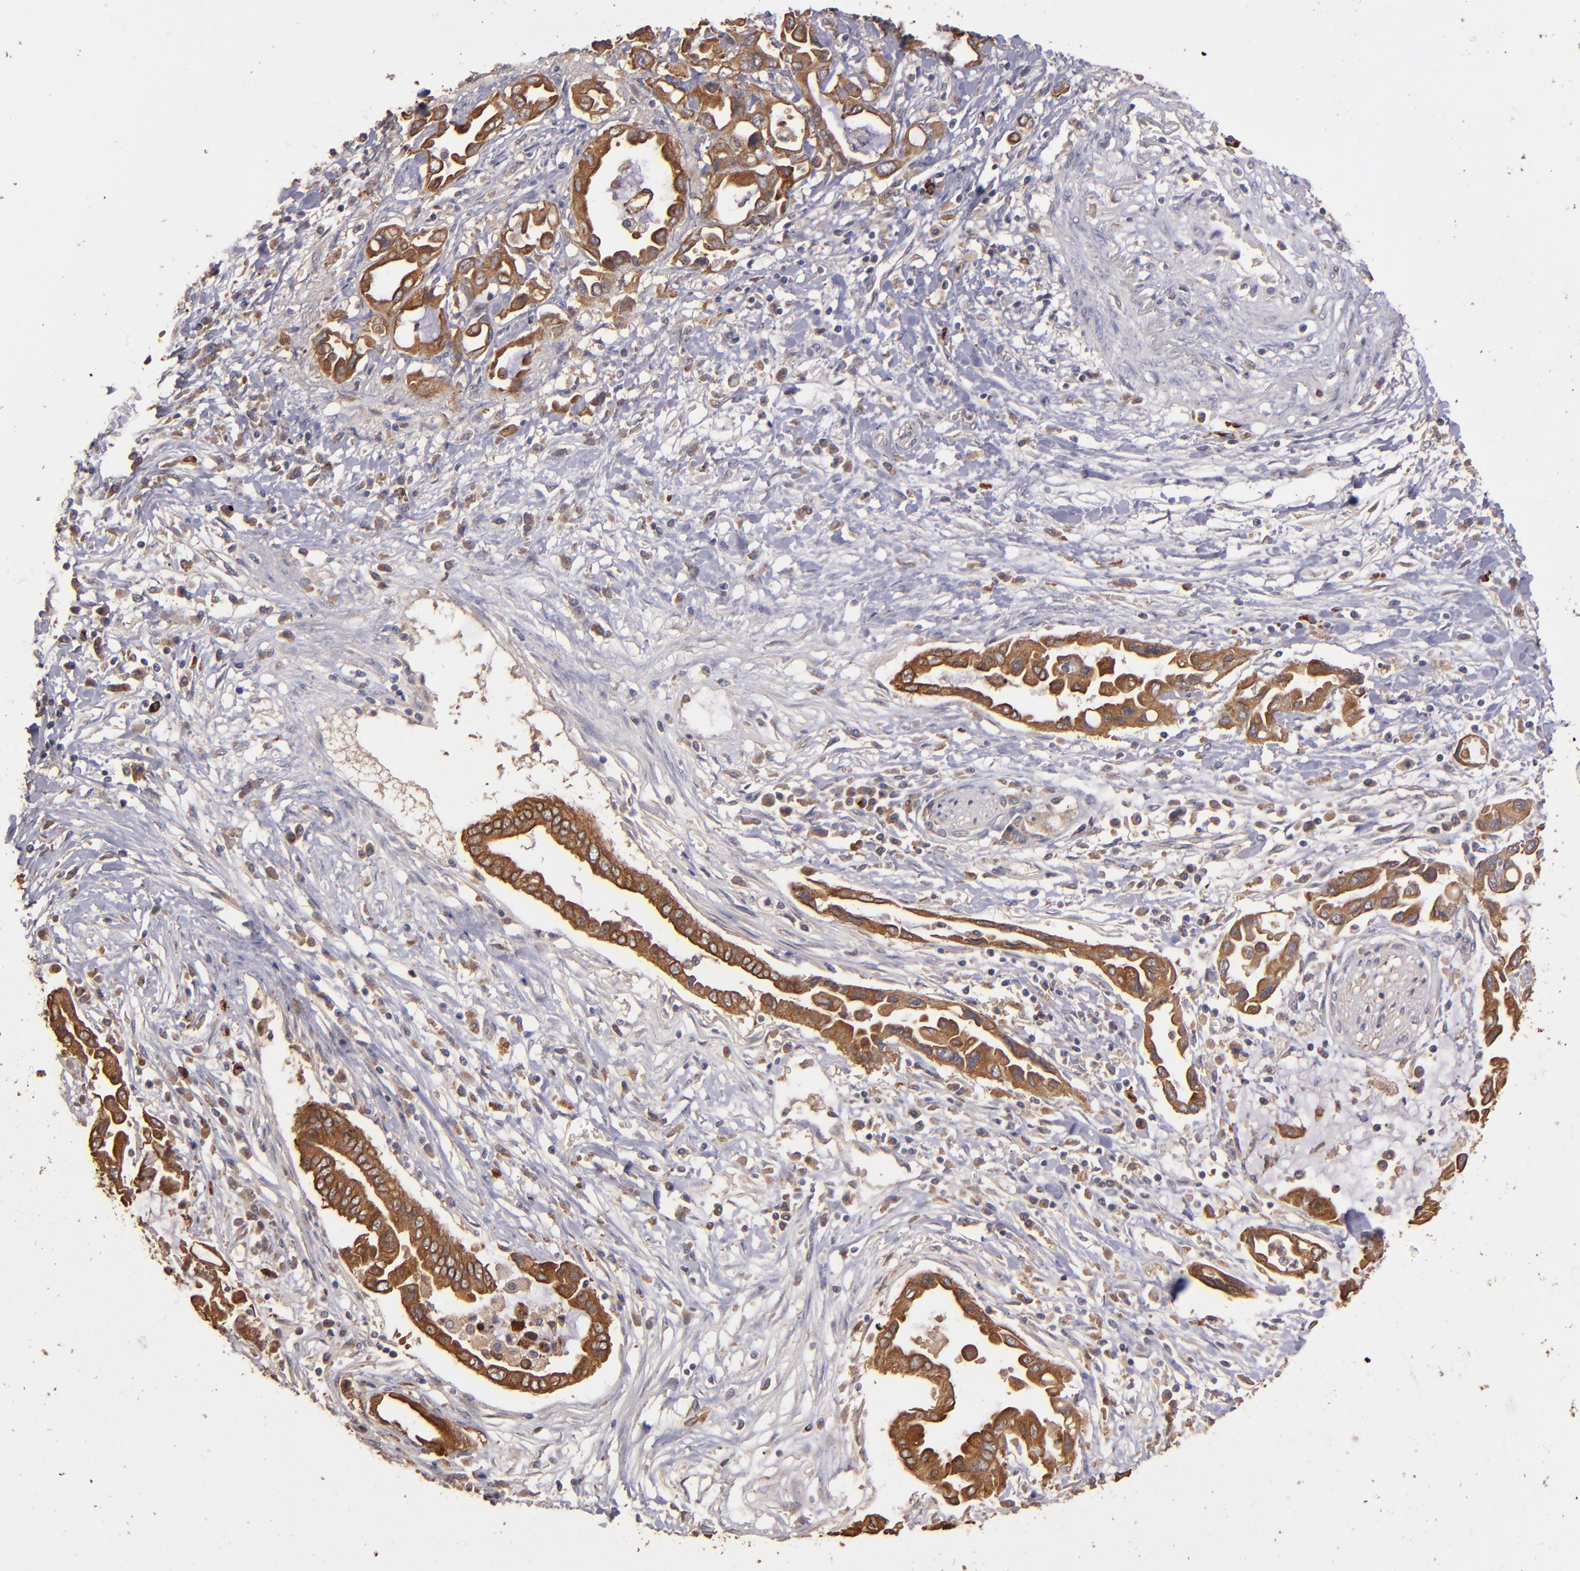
{"staining": {"intensity": "moderate", "quantity": ">75%", "location": "cytoplasmic/membranous"}, "tissue": "pancreatic cancer", "cell_type": "Tumor cells", "image_type": "cancer", "snomed": [{"axis": "morphology", "description": "Adenocarcinoma, NOS"}, {"axis": "topography", "description": "Pancreas"}], "caption": "This image demonstrates pancreatic cancer (adenocarcinoma) stained with immunohistochemistry (IHC) to label a protein in brown. The cytoplasmic/membranous of tumor cells show moderate positivity for the protein. Nuclei are counter-stained blue.", "gene": "SRRD", "patient": {"sex": "female", "age": 57}}